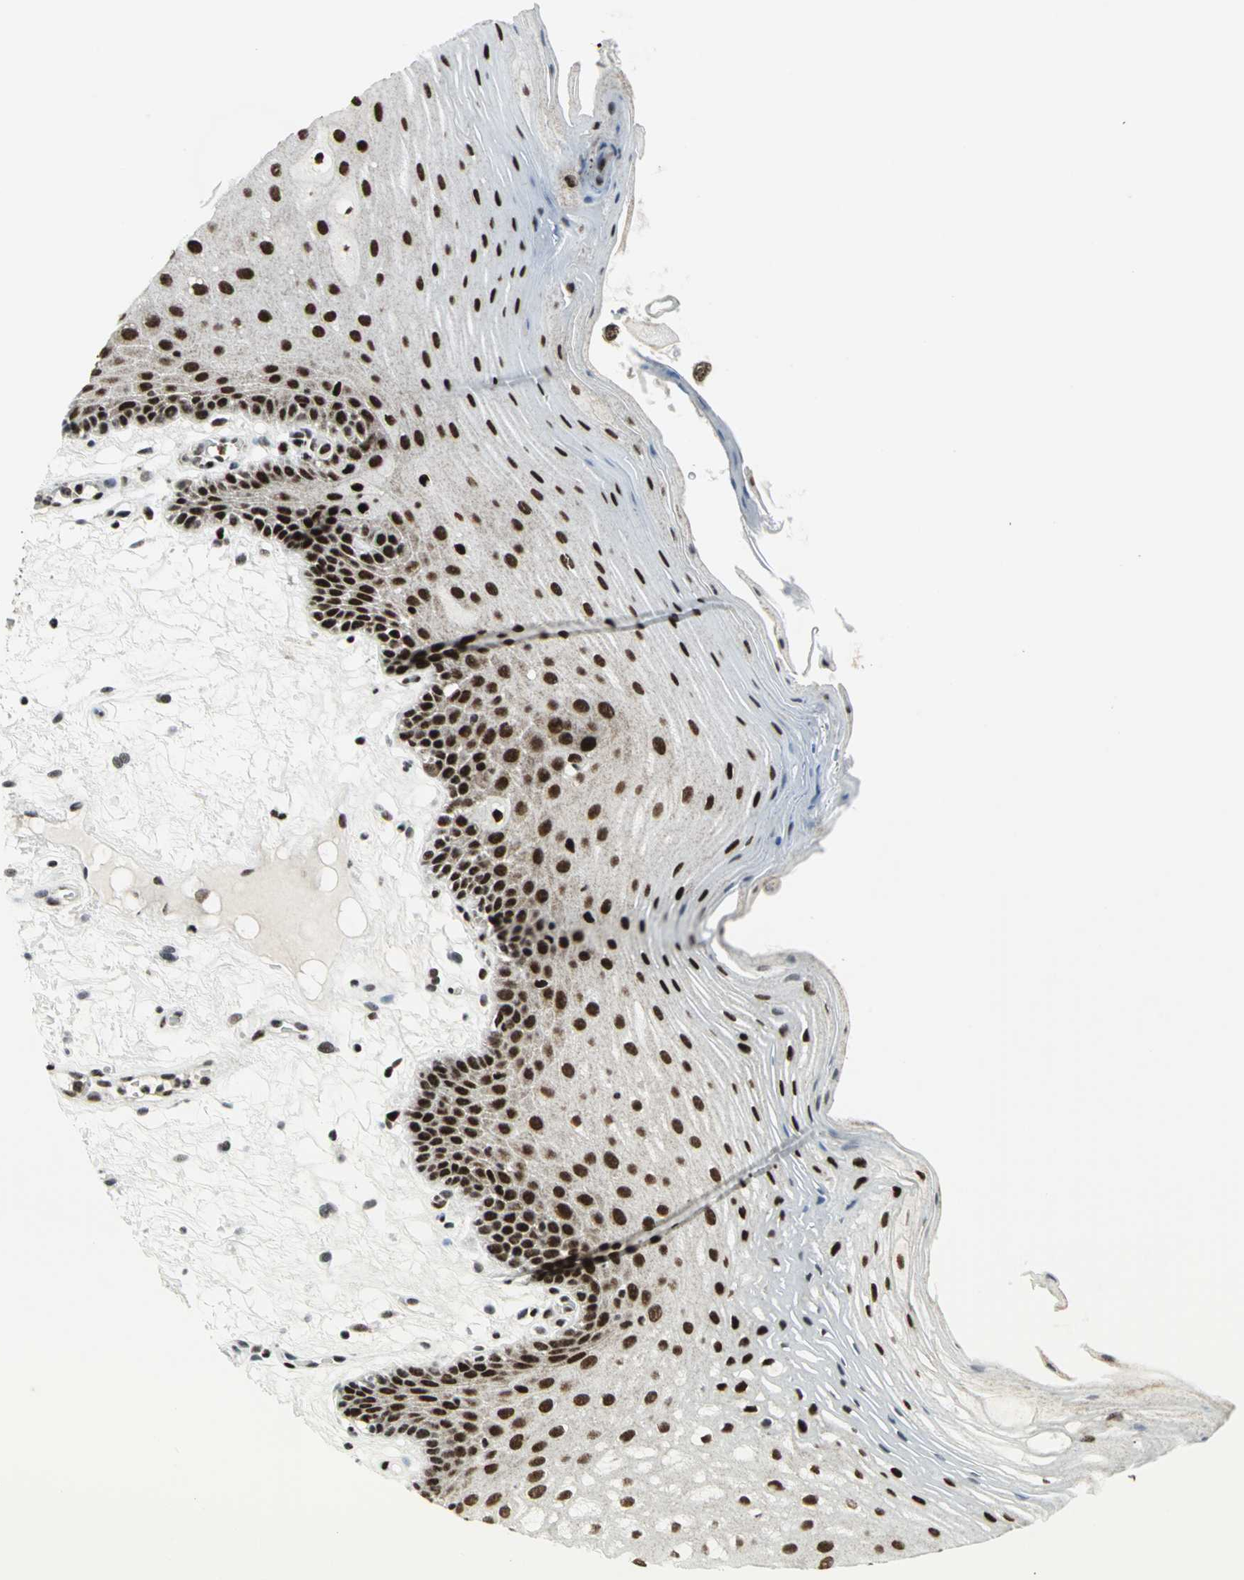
{"staining": {"intensity": "strong", "quantity": ">75%", "location": "nuclear"}, "tissue": "oral mucosa", "cell_type": "Squamous epithelial cells", "image_type": "normal", "snomed": [{"axis": "morphology", "description": "Normal tissue, NOS"}, {"axis": "morphology", "description": "Squamous cell carcinoma, NOS"}, {"axis": "topography", "description": "Skeletal muscle"}, {"axis": "topography", "description": "Oral tissue"}, {"axis": "topography", "description": "Head-Neck"}], "caption": "Brown immunohistochemical staining in unremarkable human oral mucosa demonstrates strong nuclear staining in approximately >75% of squamous epithelial cells. (DAB (3,3'-diaminobenzidine) = brown stain, brightfield microscopy at high magnification).", "gene": "SMARCA4", "patient": {"sex": "male", "age": 71}}